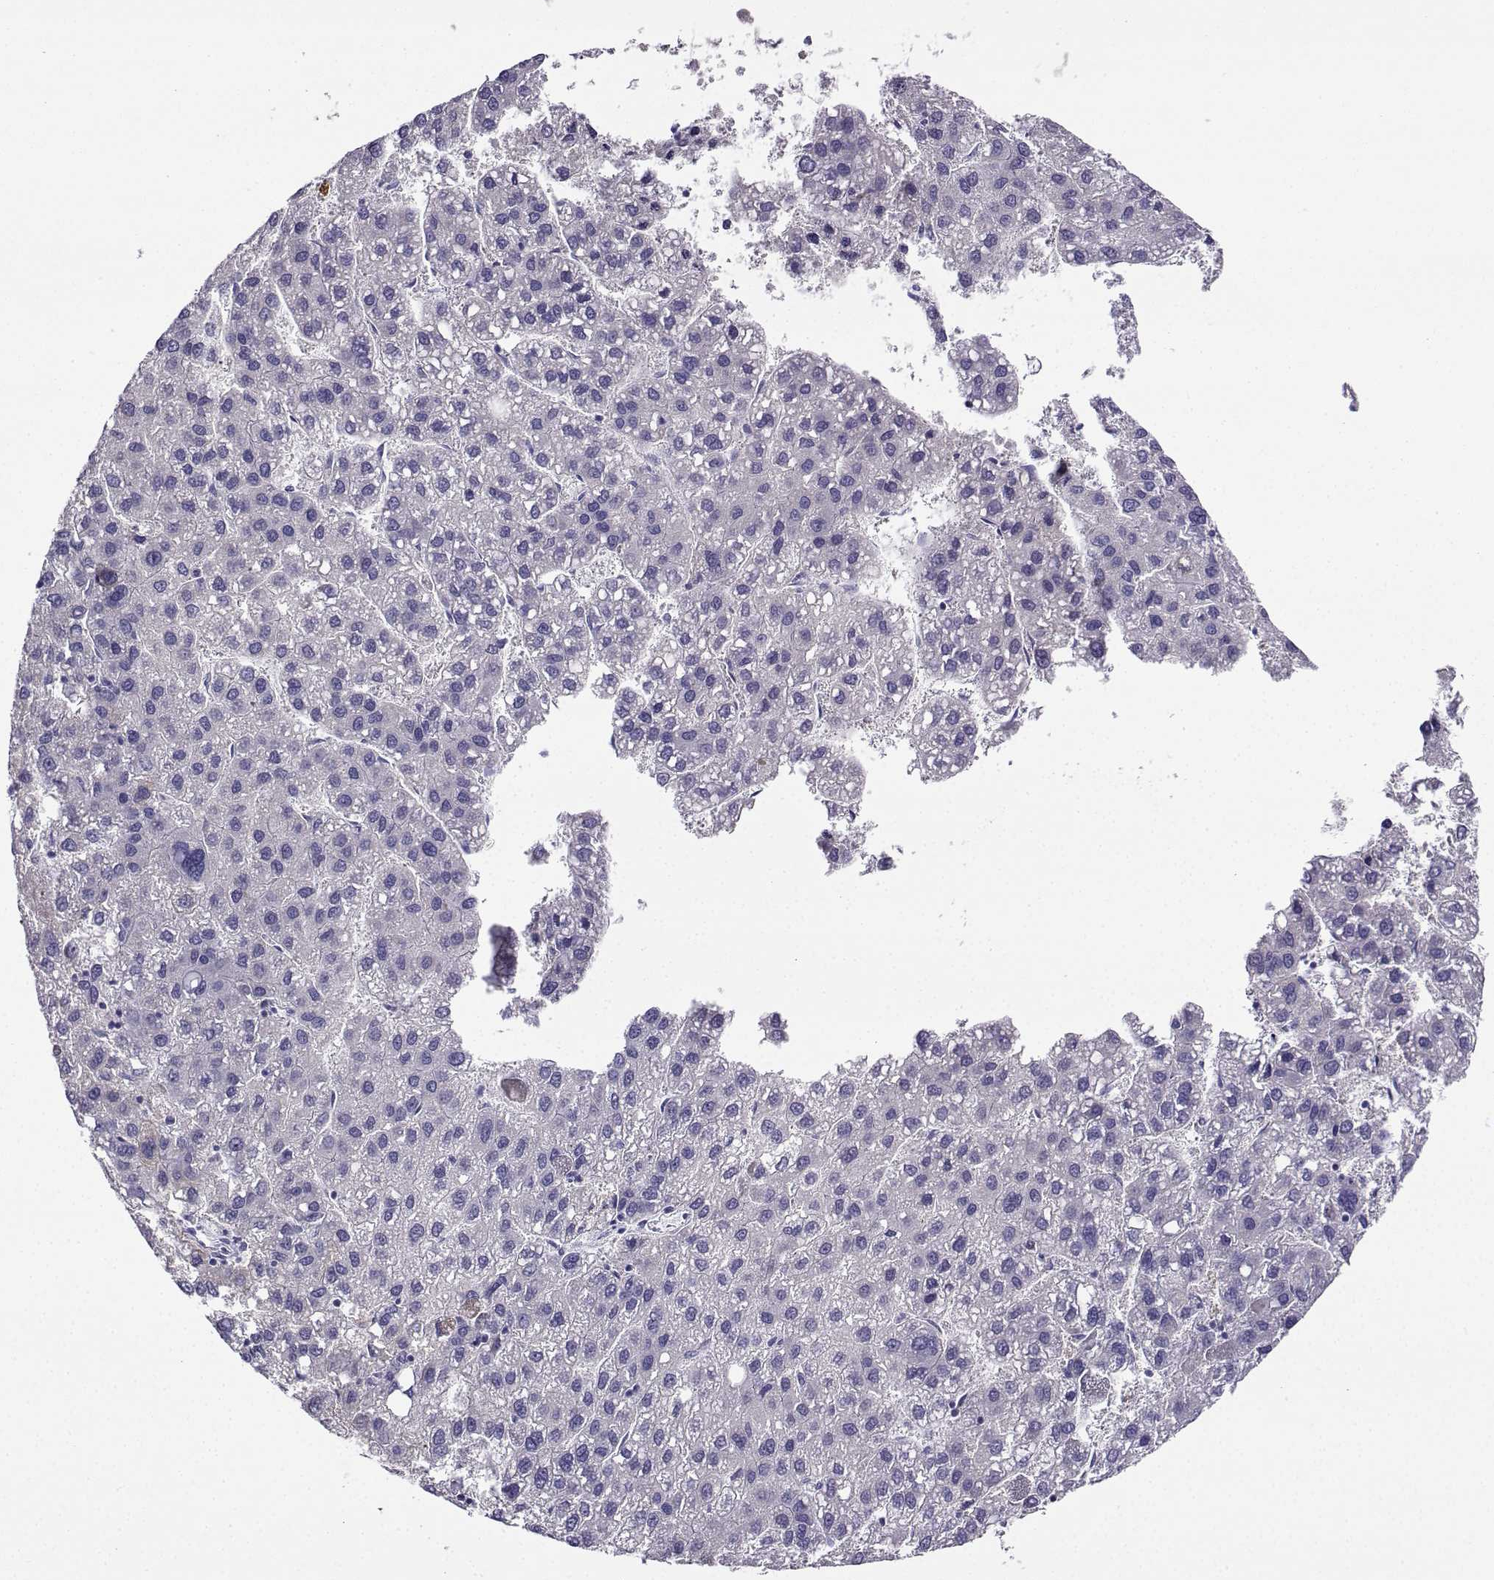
{"staining": {"intensity": "negative", "quantity": "none", "location": "none"}, "tissue": "liver cancer", "cell_type": "Tumor cells", "image_type": "cancer", "snomed": [{"axis": "morphology", "description": "Carcinoma, Hepatocellular, NOS"}, {"axis": "topography", "description": "Liver"}], "caption": "There is no significant positivity in tumor cells of hepatocellular carcinoma (liver). (Brightfield microscopy of DAB (3,3'-diaminobenzidine) IHC at high magnification).", "gene": "LINGO1", "patient": {"sex": "female", "age": 82}}